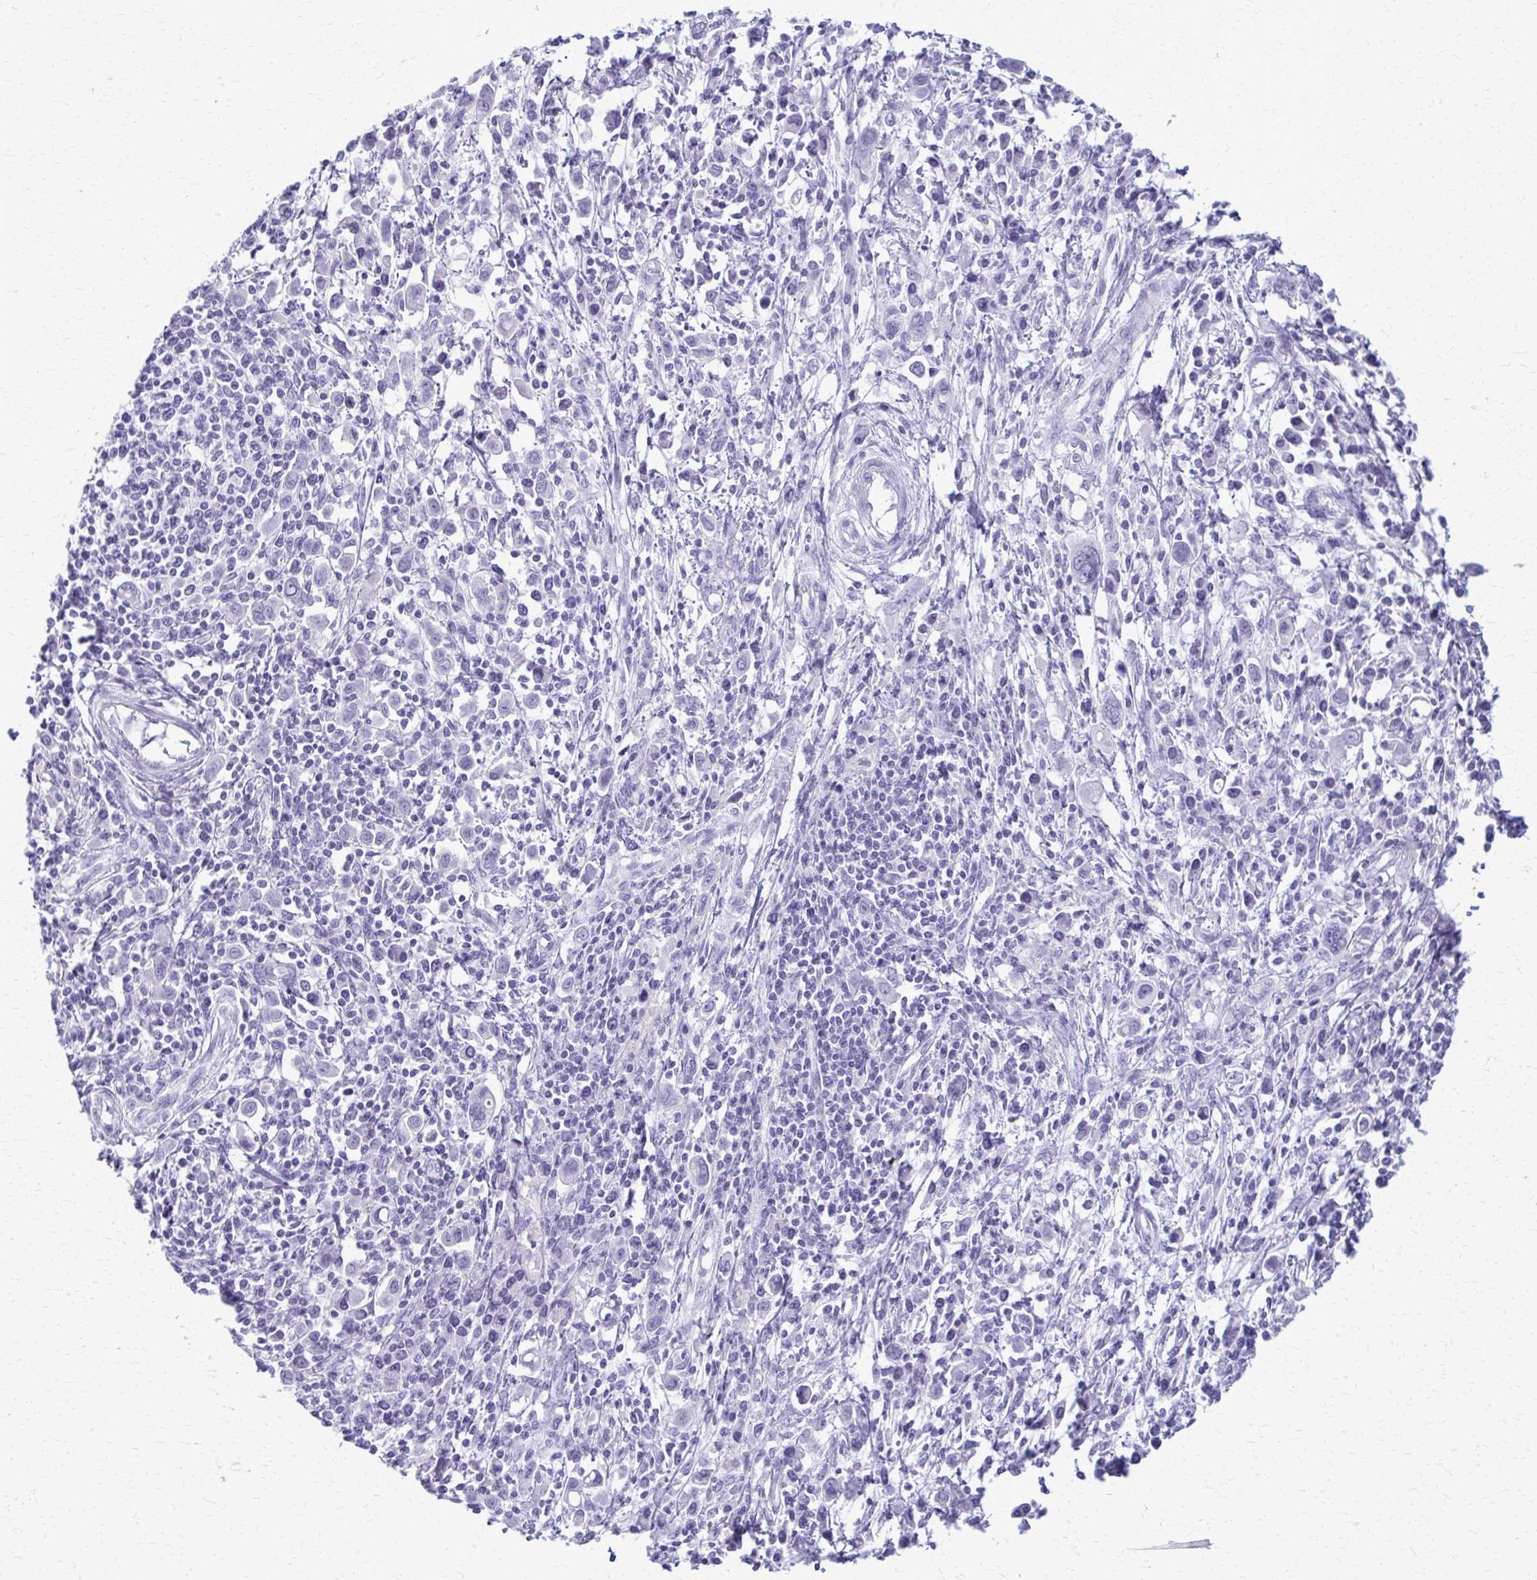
{"staining": {"intensity": "negative", "quantity": "none", "location": "none"}, "tissue": "stomach cancer", "cell_type": "Tumor cells", "image_type": "cancer", "snomed": [{"axis": "morphology", "description": "Adenocarcinoma, NOS"}, {"axis": "topography", "description": "Stomach, upper"}], "caption": "Tumor cells are negative for protein expression in human stomach adenocarcinoma.", "gene": "ACSM2B", "patient": {"sex": "male", "age": 75}}